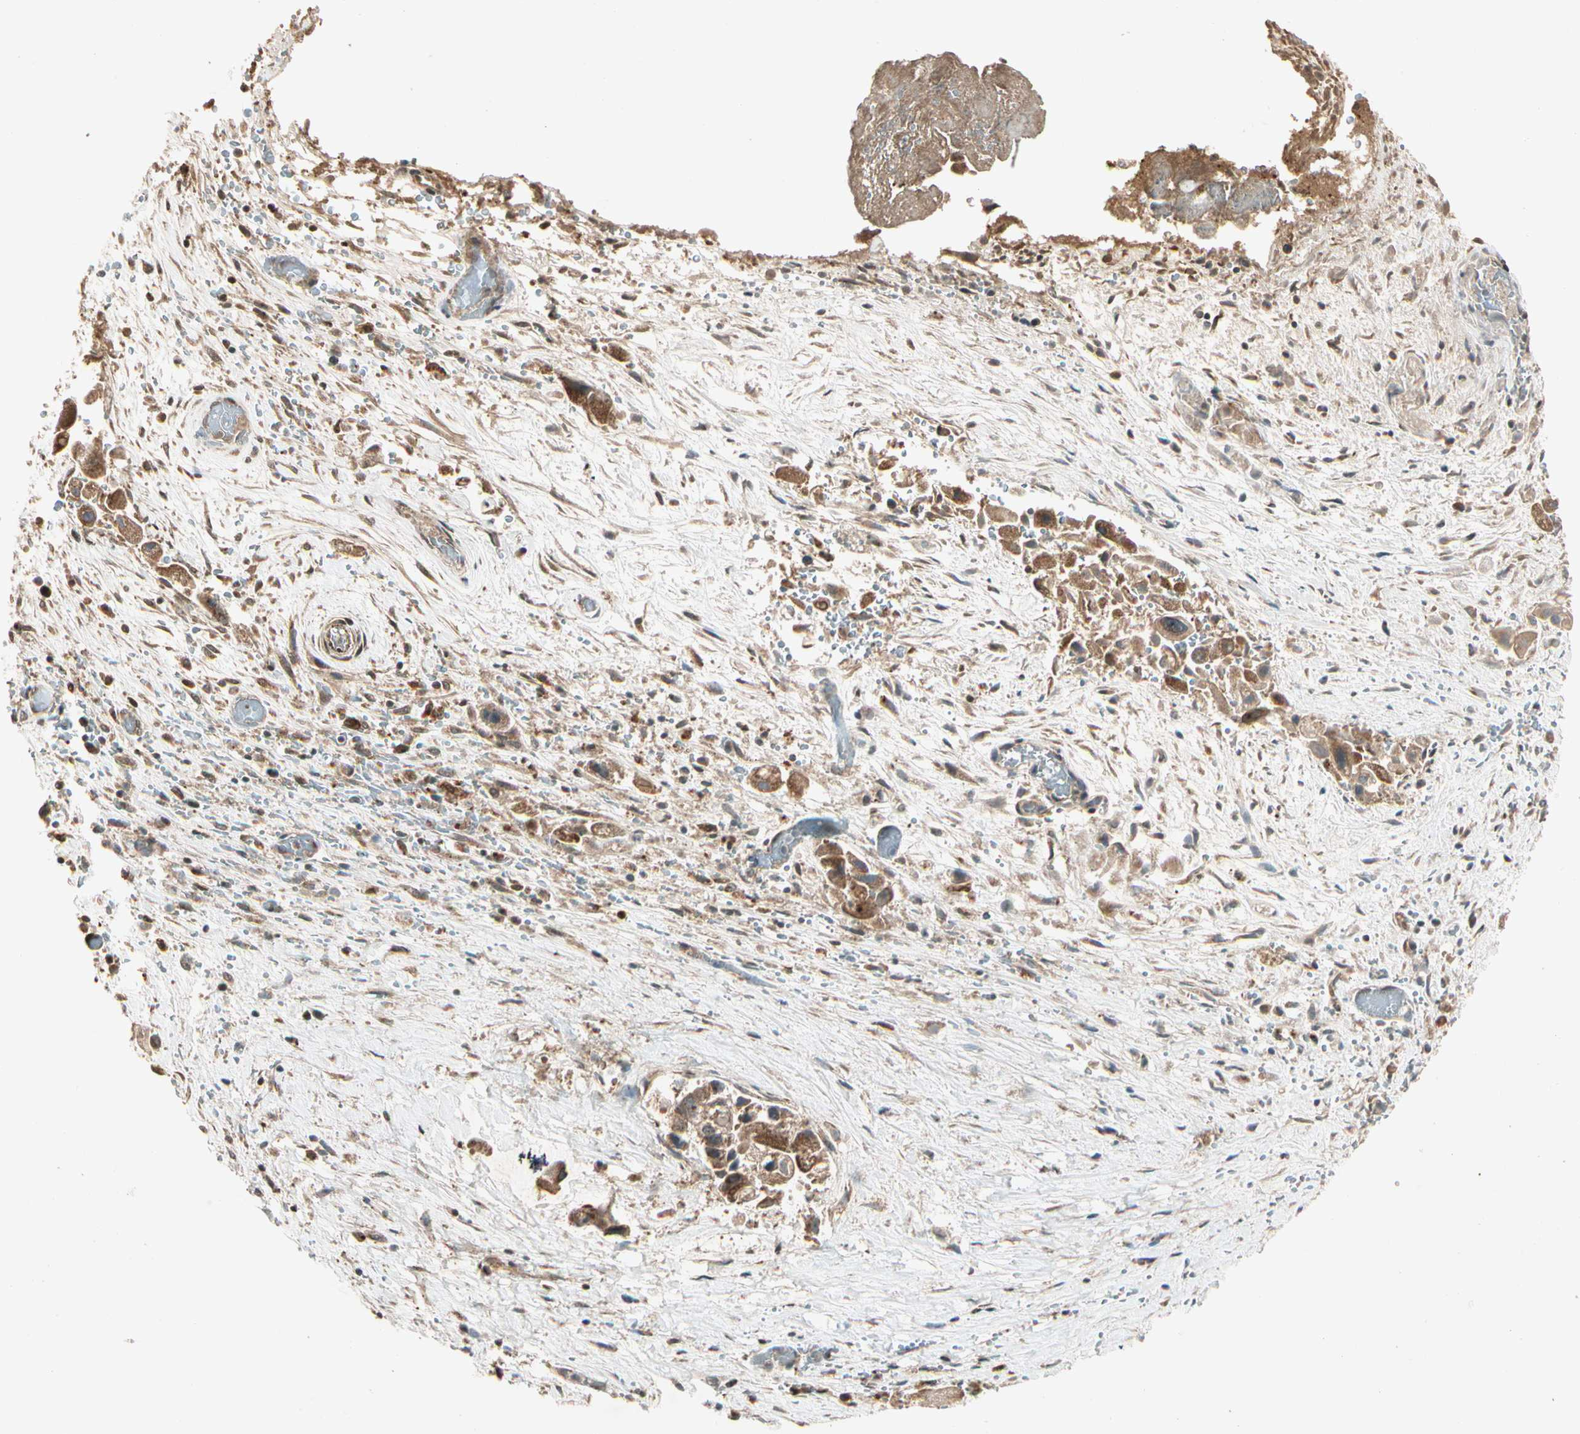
{"staining": {"intensity": "moderate", "quantity": ">75%", "location": "cytoplasmic/membranous"}, "tissue": "liver cancer", "cell_type": "Tumor cells", "image_type": "cancer", "snomed": [{"axis": "morphology", "description": "Normal tissue, NOS"}, {"axis": "morphology", "description": "Cholangiocarcinoma"}, {"axis": "topography", "description": "Liver"}, {"axis": "topography", "description": "Peripheral nerve tissue"}], "caption": "A brown stain labels moderate cytoplasmic/membranous positivity of a protein in liver cancer (cholangiocarcinoma) tumor cells.", "gene": "GLUL", "patient": {"sex": "male", "age": 50}}